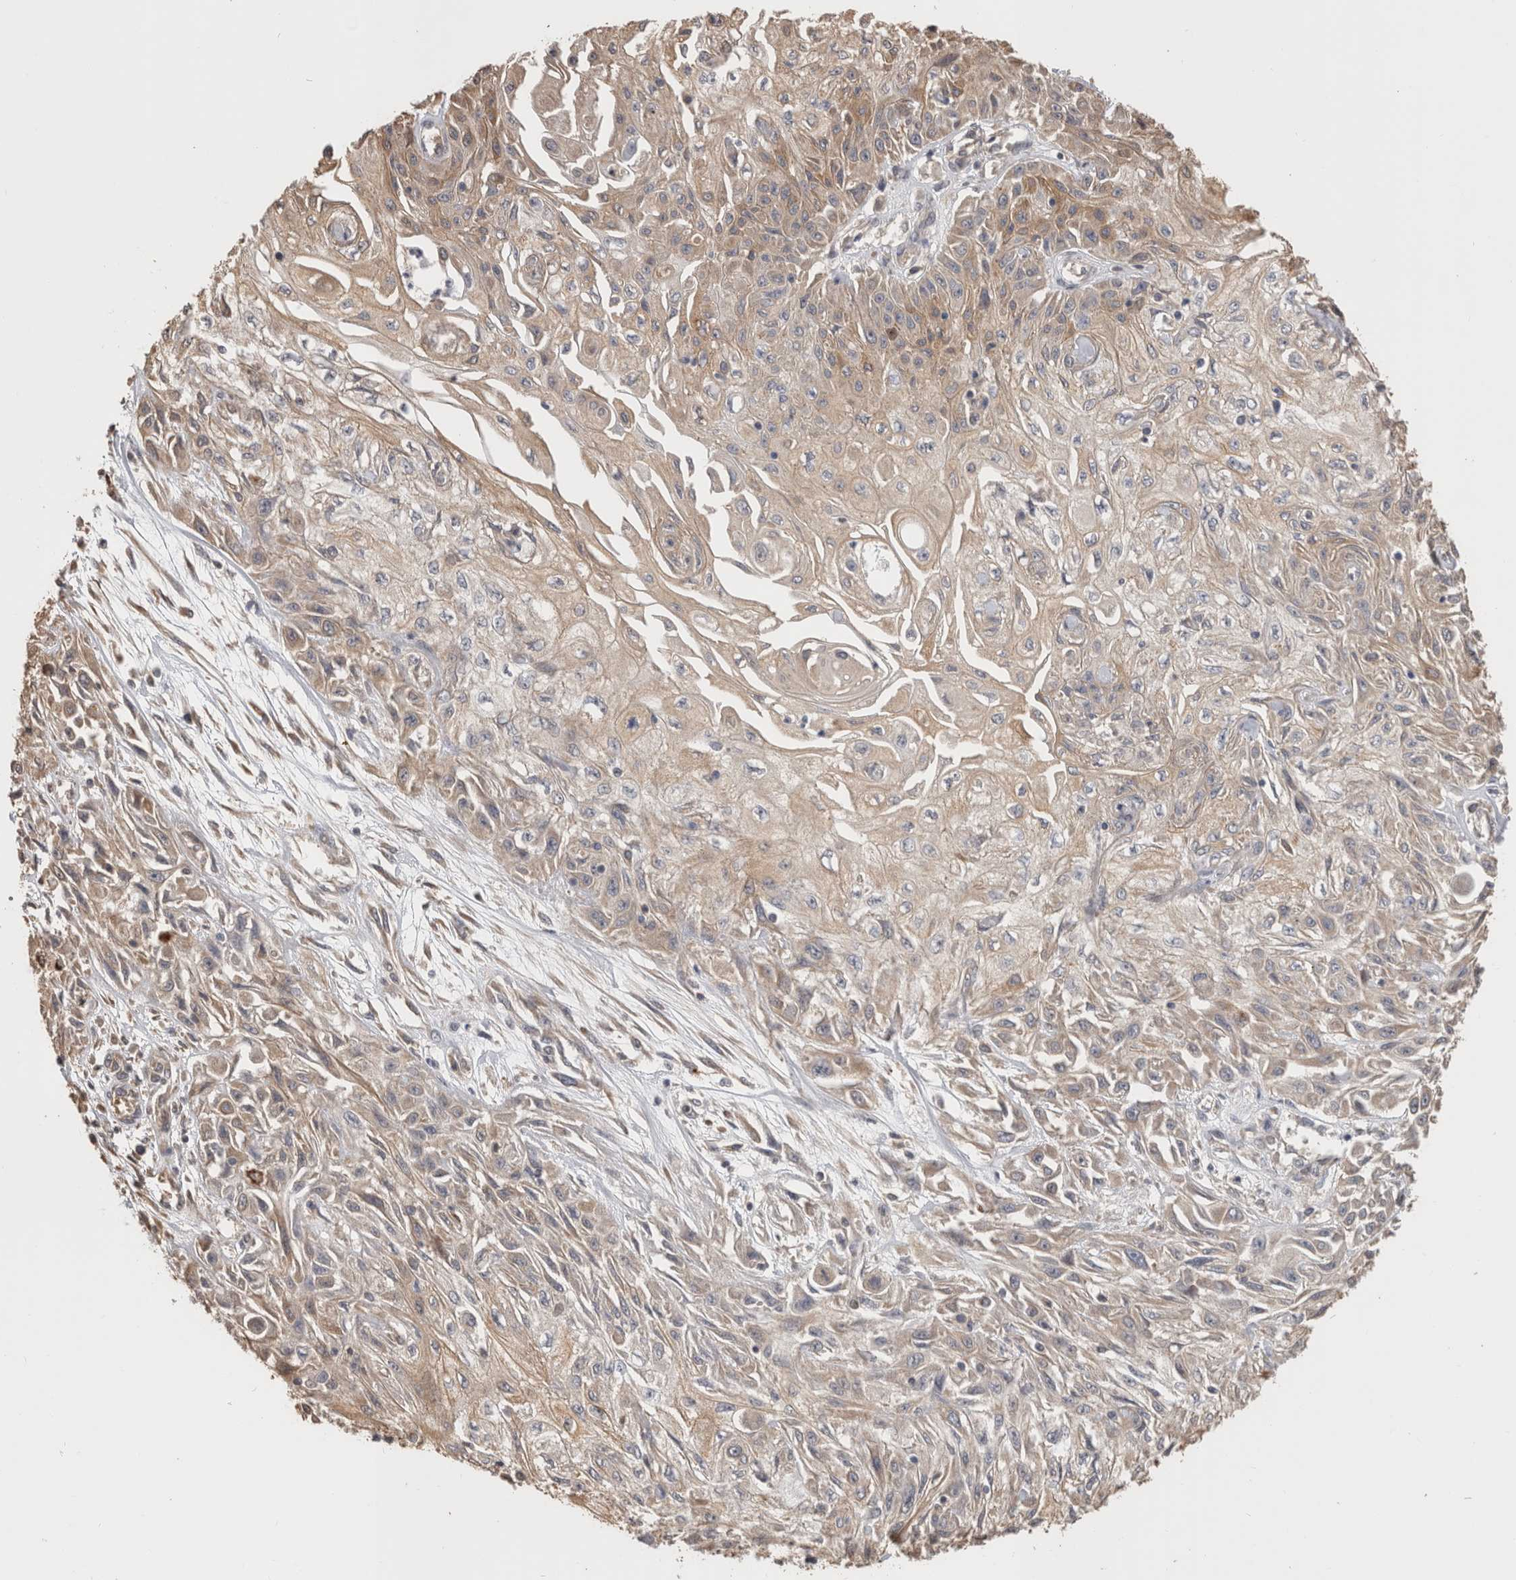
{"staining": {"intensity": "weak", "quantity": ">75%", "location": "cytoplasmic/membranous"}, "tissue": "skin cancer", "cell_type": "Tumor cells", "image_type": "cancer", "snomed": [{"axis": "morphology", "description": "Squamous cell carcinoma, NOS"}, {"axis": "morphology", "description": "Squamous cell carcinoma, metastatic, NOS"}, {"axis": "topography", "description": "Skin"}, {"axis": "topography", "description": "Lymph node"}], "caption": "Skin metastatic squamous cell carcinoma stained with a protein marker reveals weak staining in tumor cells.", "gene": "CLIP1", "patient": {"sex": "male", "age": 75}}